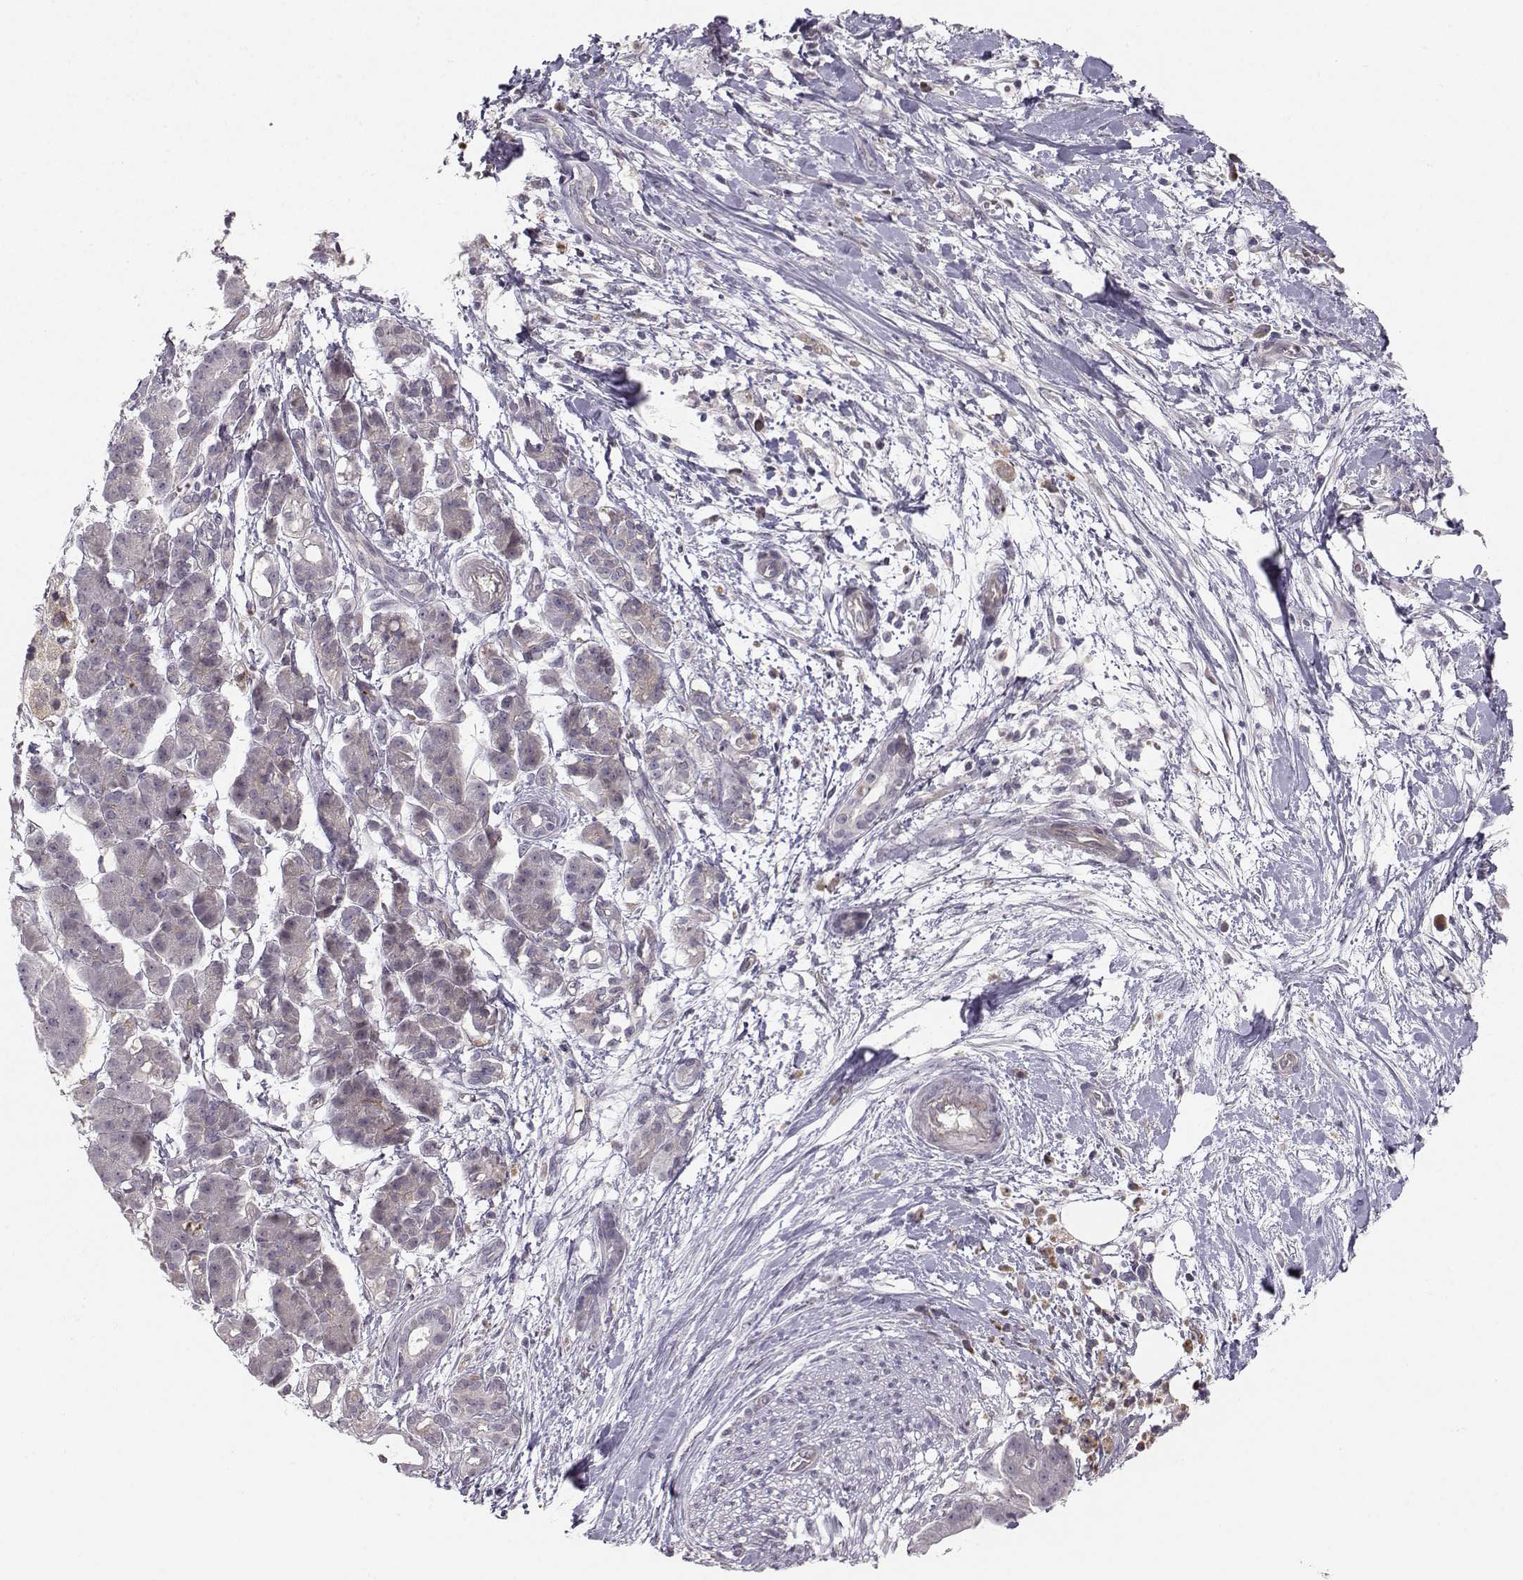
{"staining": {"intensity": "negative", "quantity": "none", "location": "none"}, "tissue": "pancreatic cancer", "cell_type": "Tumor cells", "image_type": "cancer", "snomed": [{"axis": "morphology", "description": "Normal tissue, NOS"}, {"axis": "morphology", "description": "Adenocarcinoma, NOS"}, {"axis": "topography", "description": "Lymph node"}, {"axis": "topography", "description": "Pancreas"}], "caption": "This is an immunohistochemistry image of human pancreatic adenocarcinoma. There is no positivity in tumor cells.", "gene": "OPRD1", "patient": {"sex": "female", "age": 58}}